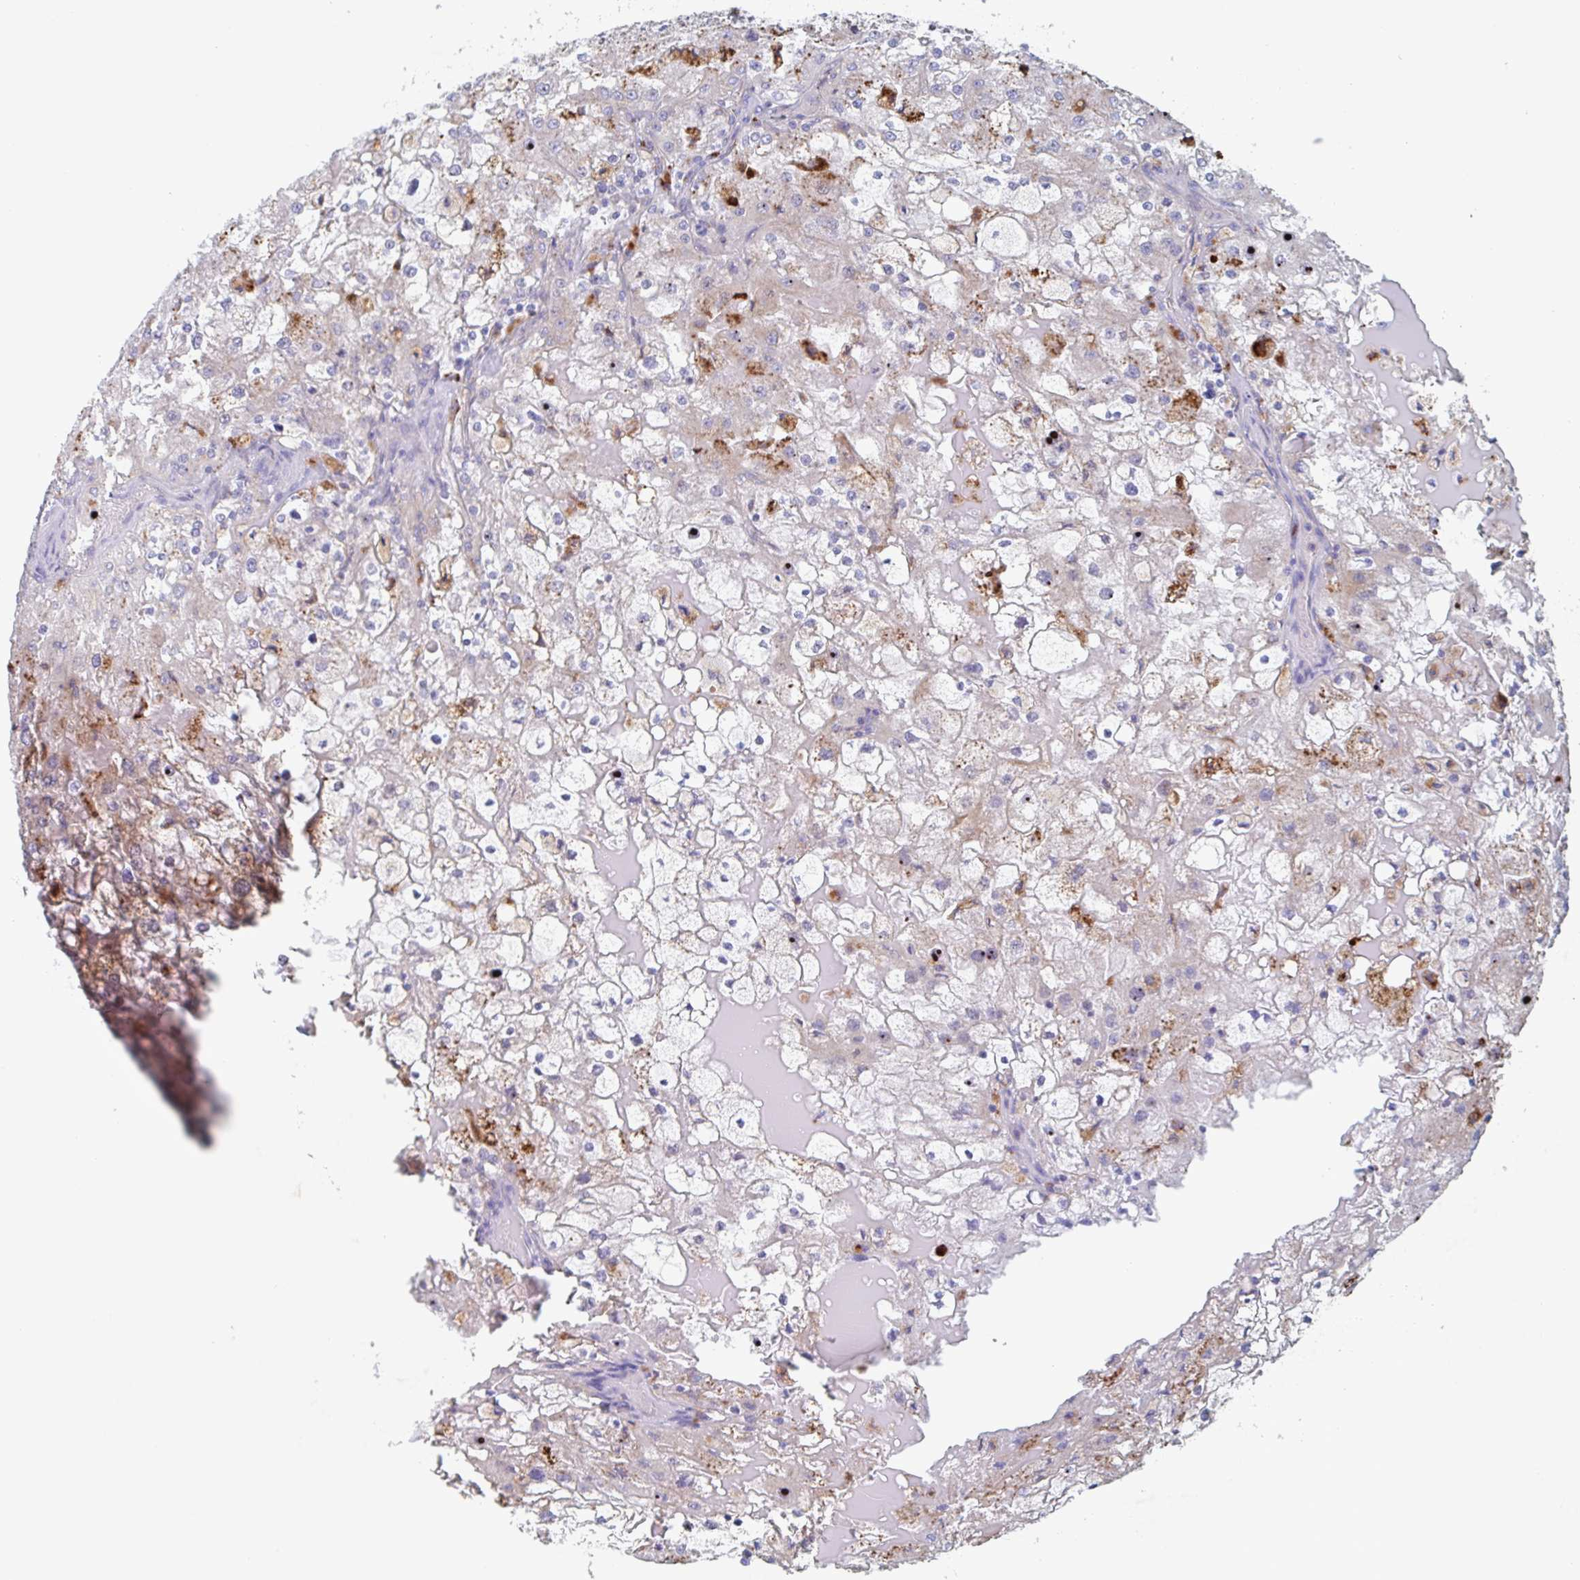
{"staining": {"intensity": "moderate", "quantity": "<25%", "location": "cytoplasmic/membranous"}, "tissue": "renal cancer", "cell_type": "Tumor cells", "image_type": "cancer", "snomed": [{"axis": "morphology", "description": "Adenocarcinoma, NOS"}, {"axis": "topography", "description": "Kidney"}], "caption": "Immunohistochemical staining of human renal cancer (adenocarcinoma) shows moderate cytoplasmic/membranous protein staining in about <25% of tumor cells.", "gene": "MANBA", "patient": {"sex": "female", "age": 74}}